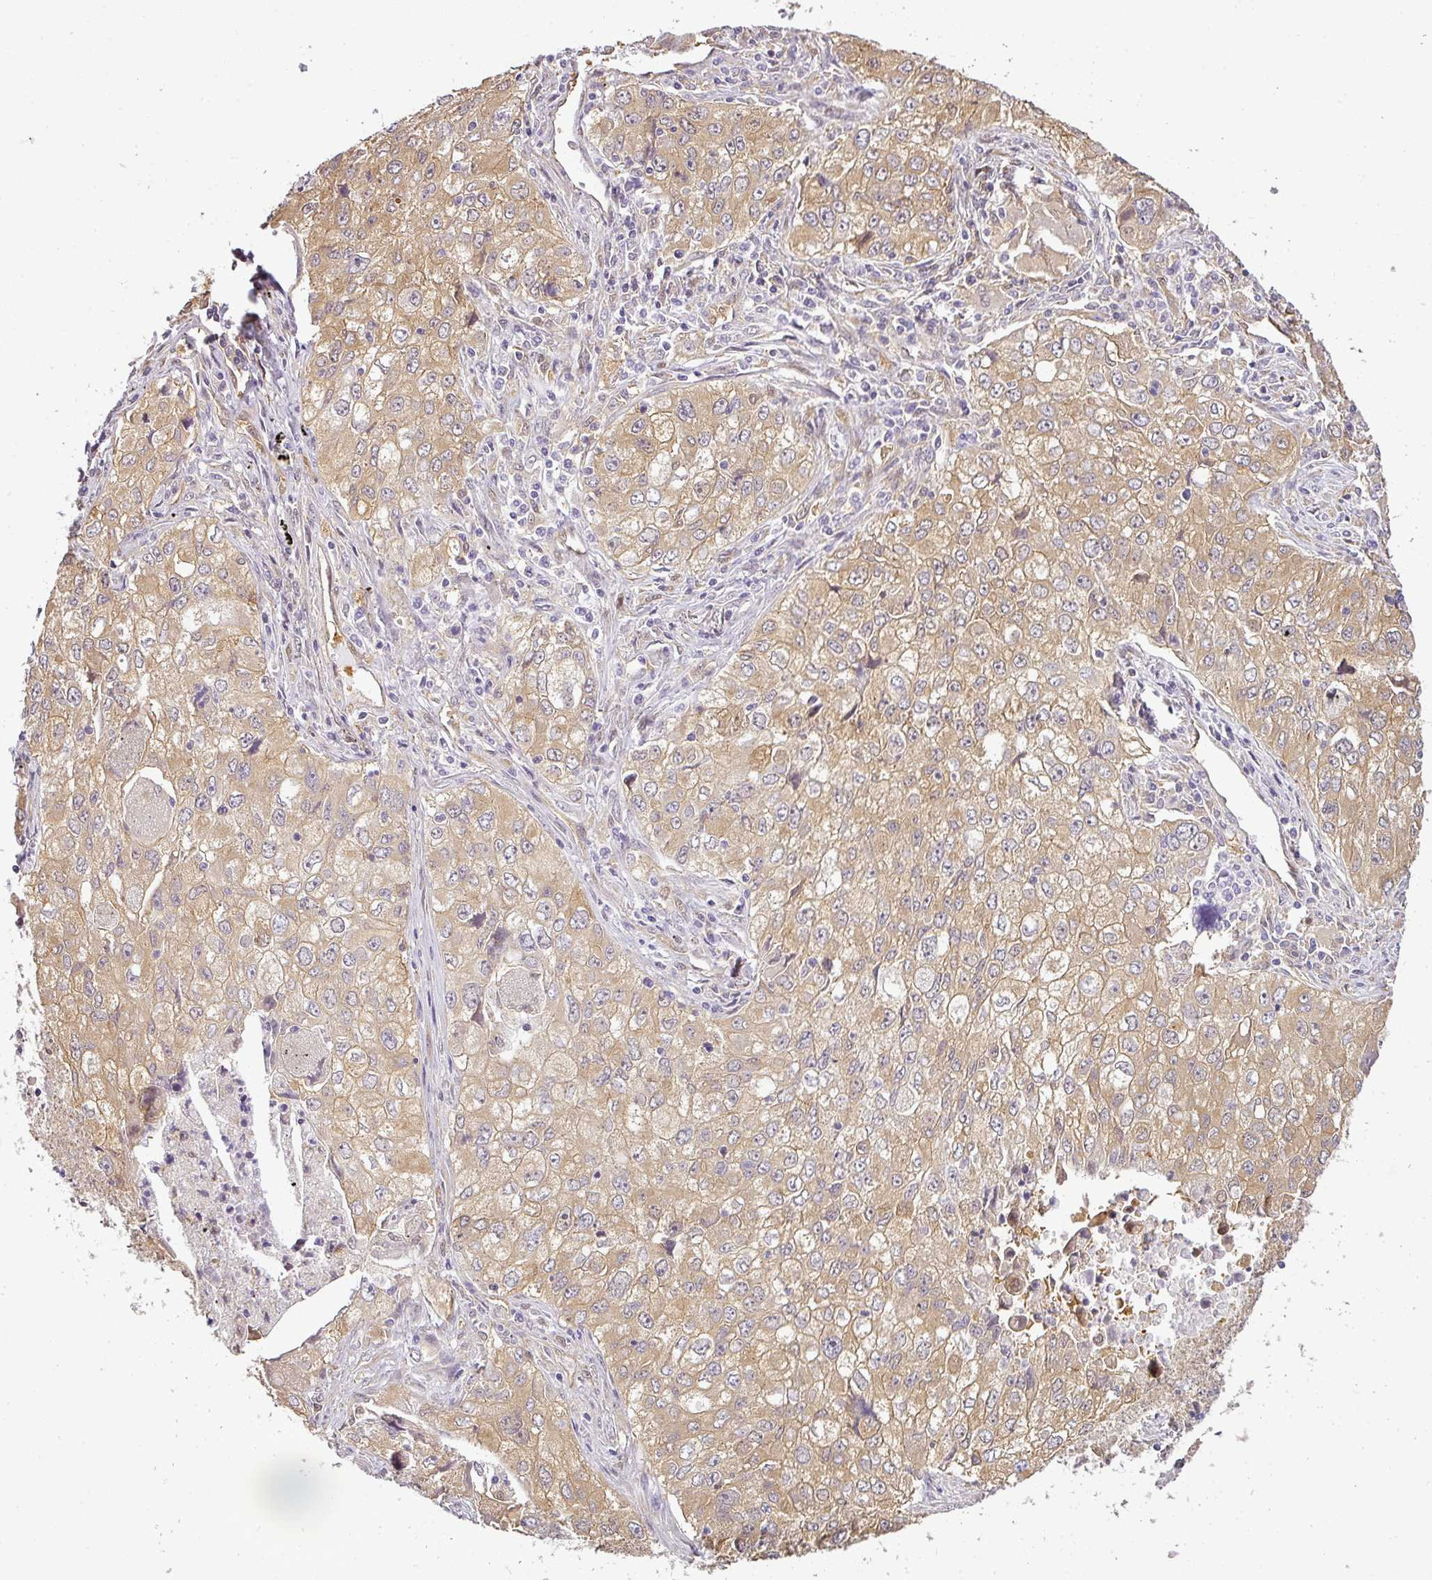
{"staining": {"intensity": "weak", "quantity": ">75%", "location": "cytoplasmic/membranous"}, "tissue": "lung cancer", "cell_type": "Tumor cells", "image_type": "cancer", "snomed": [{"axis": "morphology", "description": "Adenocarcinoma, NOS"}, {"axis": "morphology", "description": "Adenocarcinoma, metastatic, NOS"}, {"axis": "topography", "description": "Lymph node"}, {"axis": "topography", "description": "Lung"}], "caption": "Tumor cells demonstrate weak cytoplasmic/membranous positivity in approximately >75% of cells in adenocarcinoma (lung). (Brightfield microscopy of DAB IHC at high magnification).", "gene": "ANKRD18A", "patient": {"sex": "female", "age": 42}}